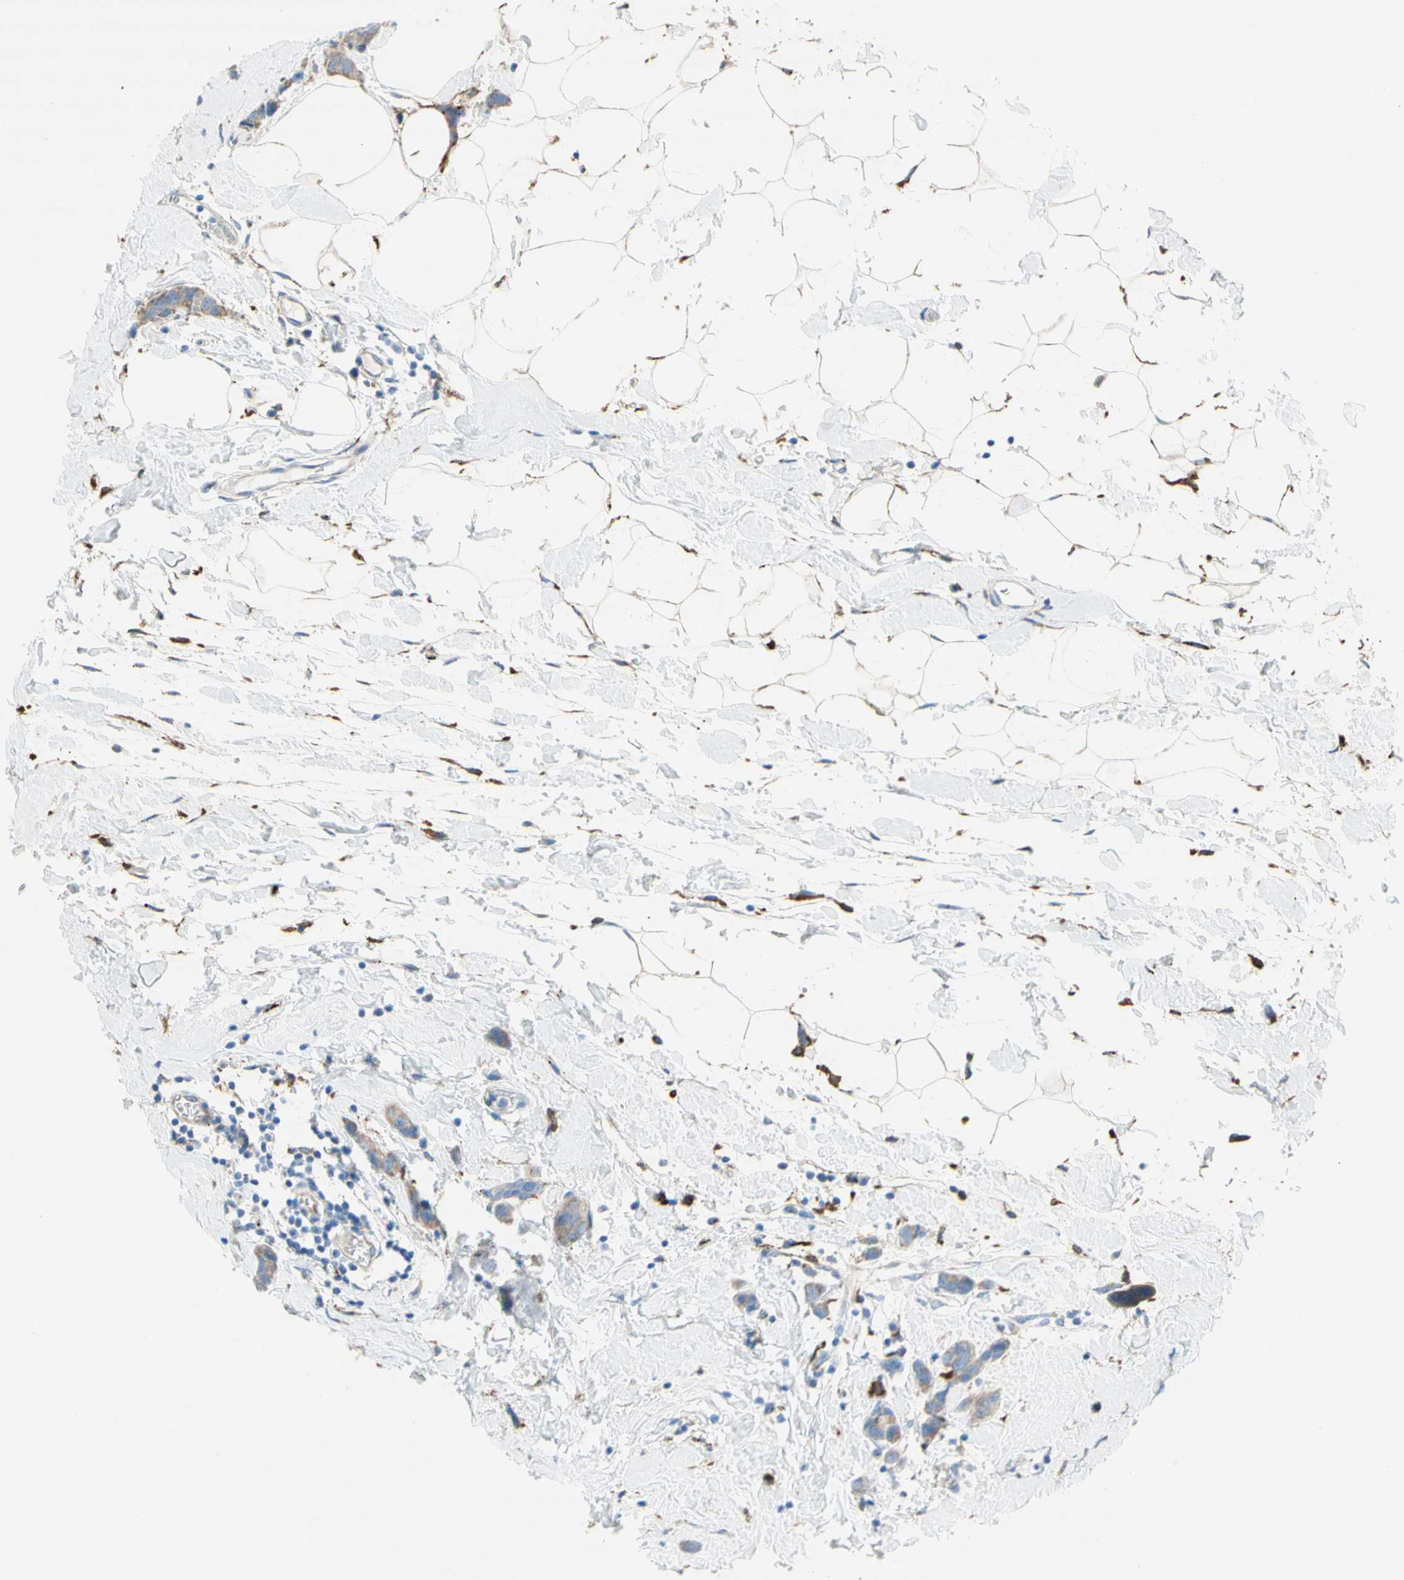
{"staining": {"intensity": "weak", "quantity": ">75%", "location": "cytoplasmic/membranous"}, "tissue": "breast cancer", "cell_type": "Tumor cells", "image_type": "cancer", "snomed": [{"axis": "morphology", "description": "Normal tissue, NOS"}, {"axis": "morphology", "description": "Duct carcinoma"}, {"axis": "topography", "description": "Breast"}], "caption": "Weak cytoplasmic/membranous expression for a protein is appreciated in about >75% of tumor cells of breast cancer (invasive ductal carcinoma) using immunohistochemistry.", "gene": "URB2", "patient": {"sex": "female", "age": 50}}